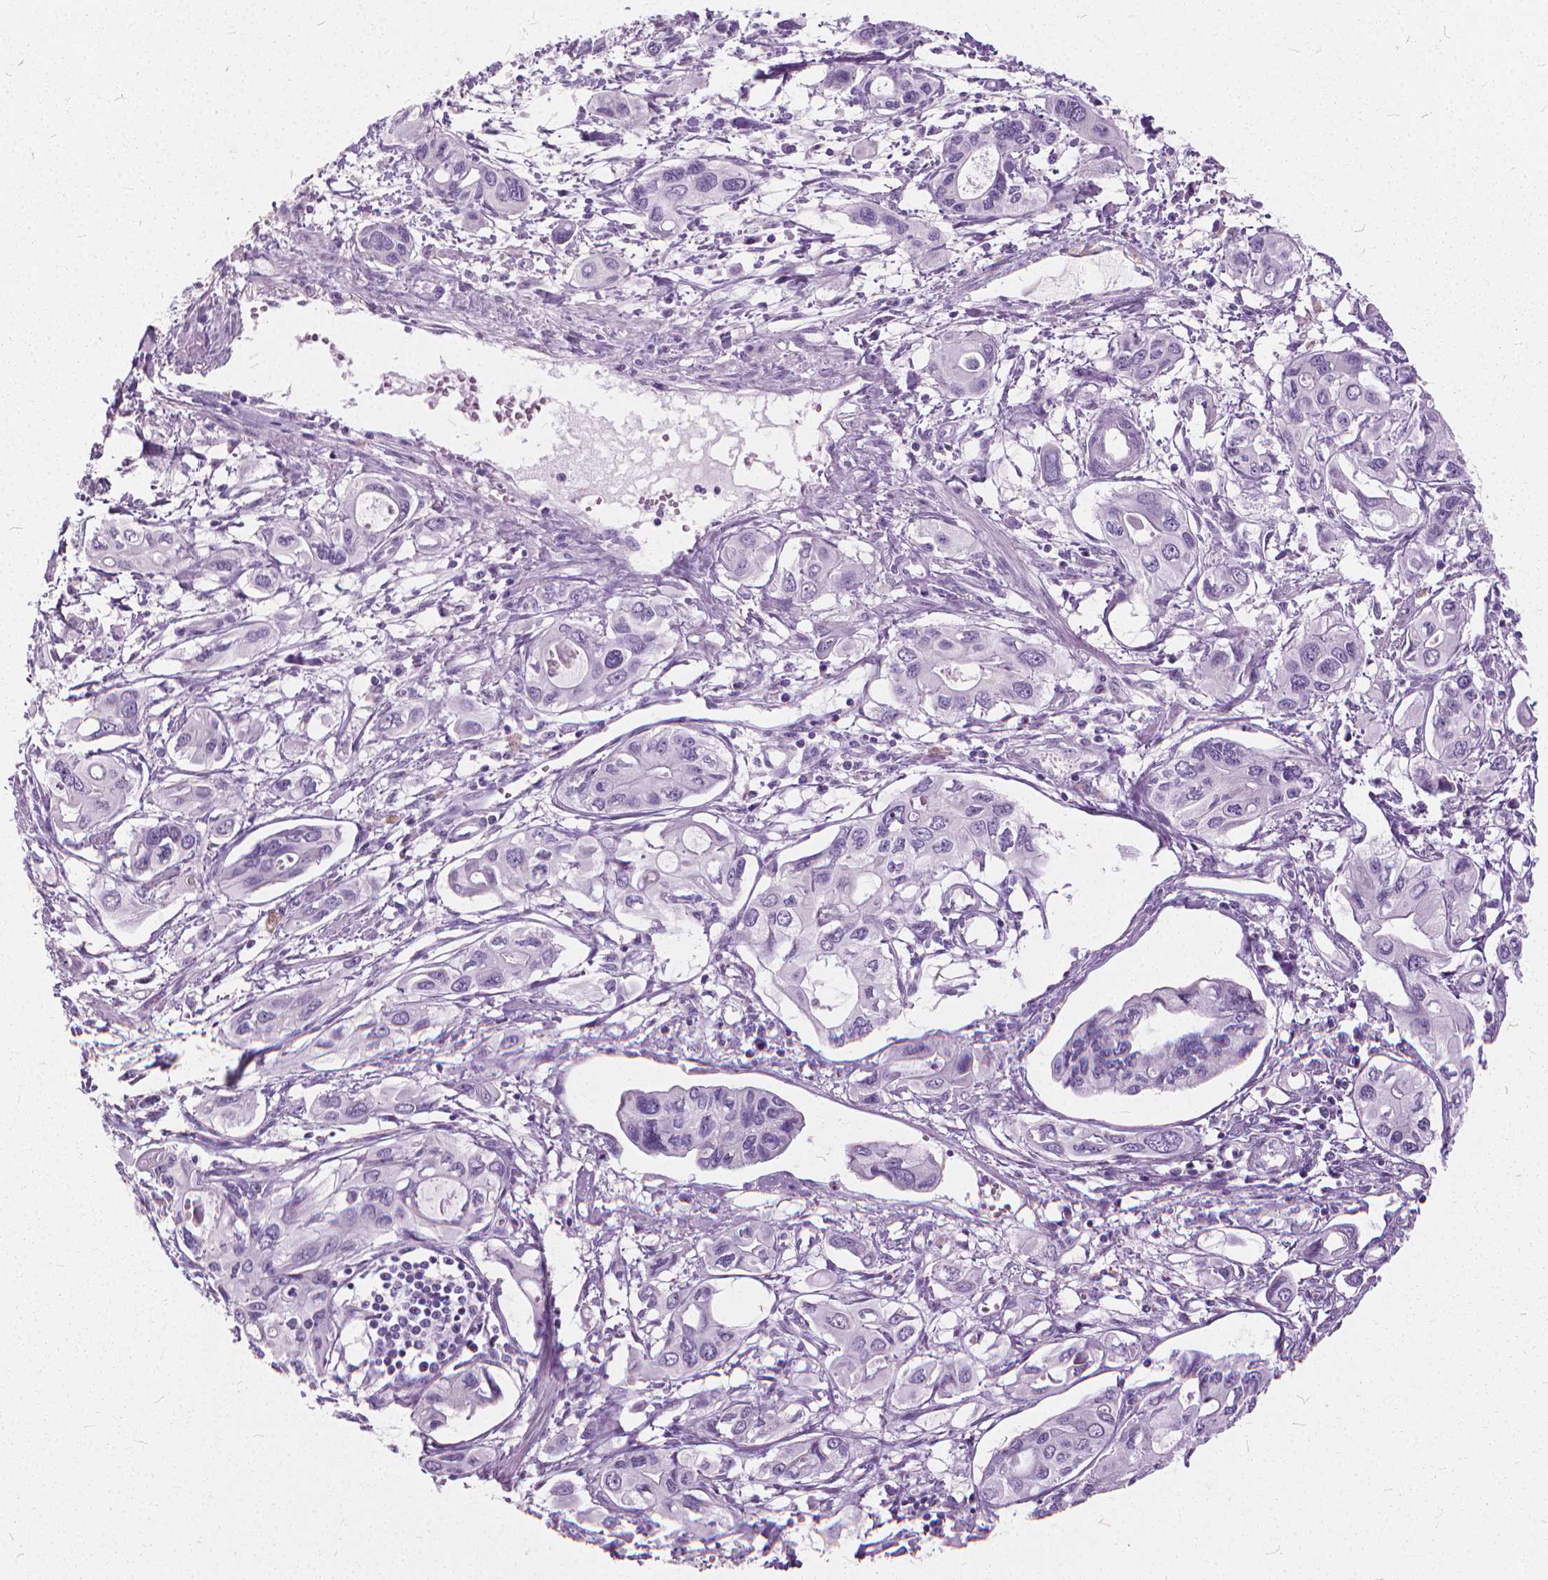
{"staining": {"intensity": "negative", "quantity": "none", "location": "none"}, "tissue": "pancreatic cancer", "cell_type": "Tumor cells", "image_type": "cancer", "snomed": [{"axis": "morphology", "description": "Adenocarcinoma, NOS"}, {"axis": "topography", "description": "Pancreas"}], "caption": "Immunohistochemical staining of human pancreatic cancer reveals no significant staining in tumor cells.", "gene": "DNM1", "patient": {"sex": "male", "age": 60}}